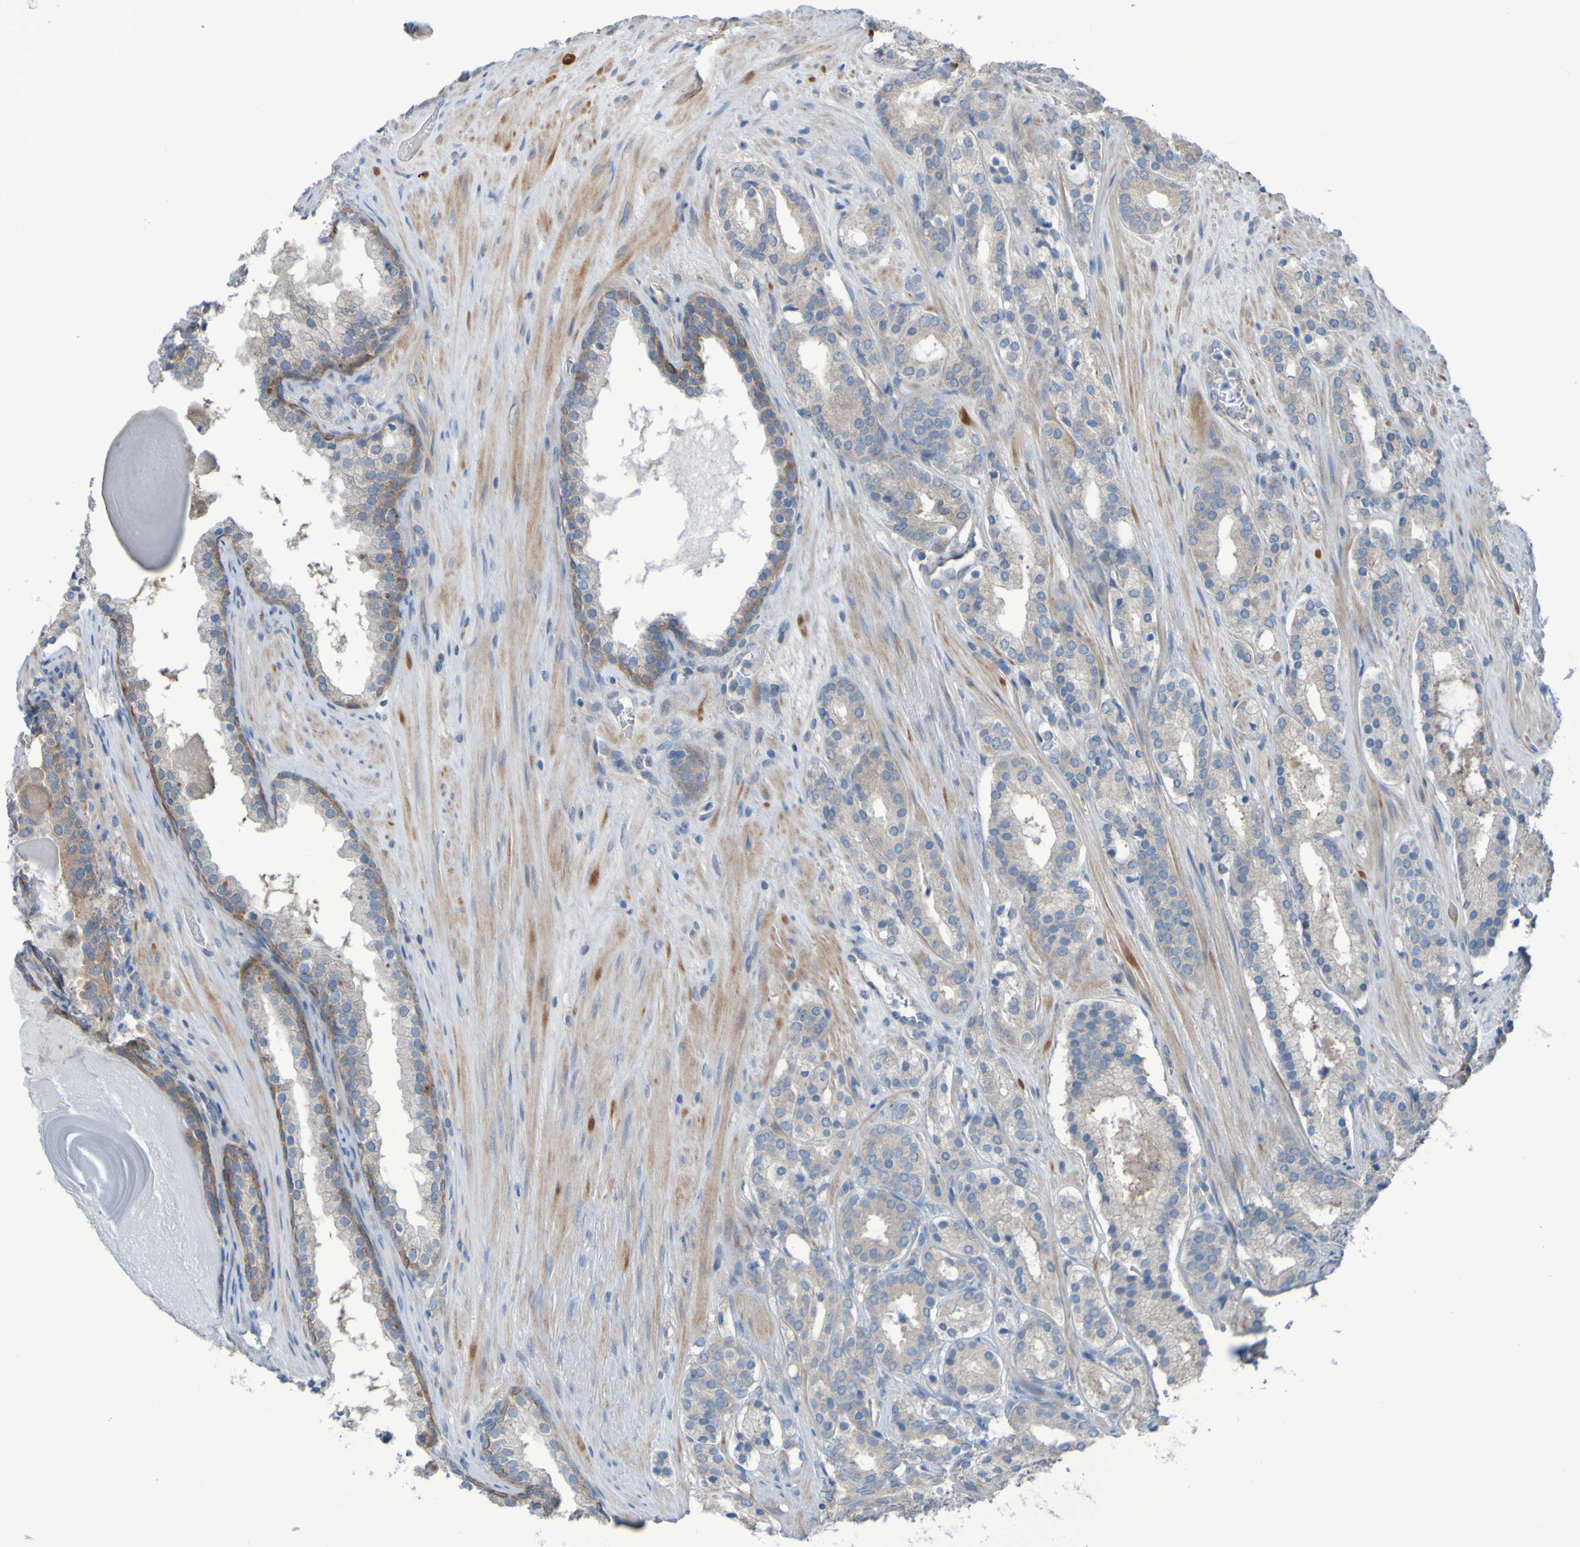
{"staining": {"intensity": "weak", "quantity": "25%-75%", "location": "cytoplasmic/membranous"}, "tissue": "prostate cancer", "cell_type": "Tumor cells", "image_type": "cancer", "snomed": [{"axis": "morphology", "description": "Adenocarcinoma, Low grade"}, {"axis": "topography", "description": "Prostate"}], "caption": "The image reveals staining of prostate cancer (low-grade adenocarcinoma), revealing weak cytoplasmic/membranous protein expression (brown color) within tumor cells. (IHC, brightfield microscopy, high magnification).", "gene": "NPRL3", "patient": {"sex": "male", "age": 69}}